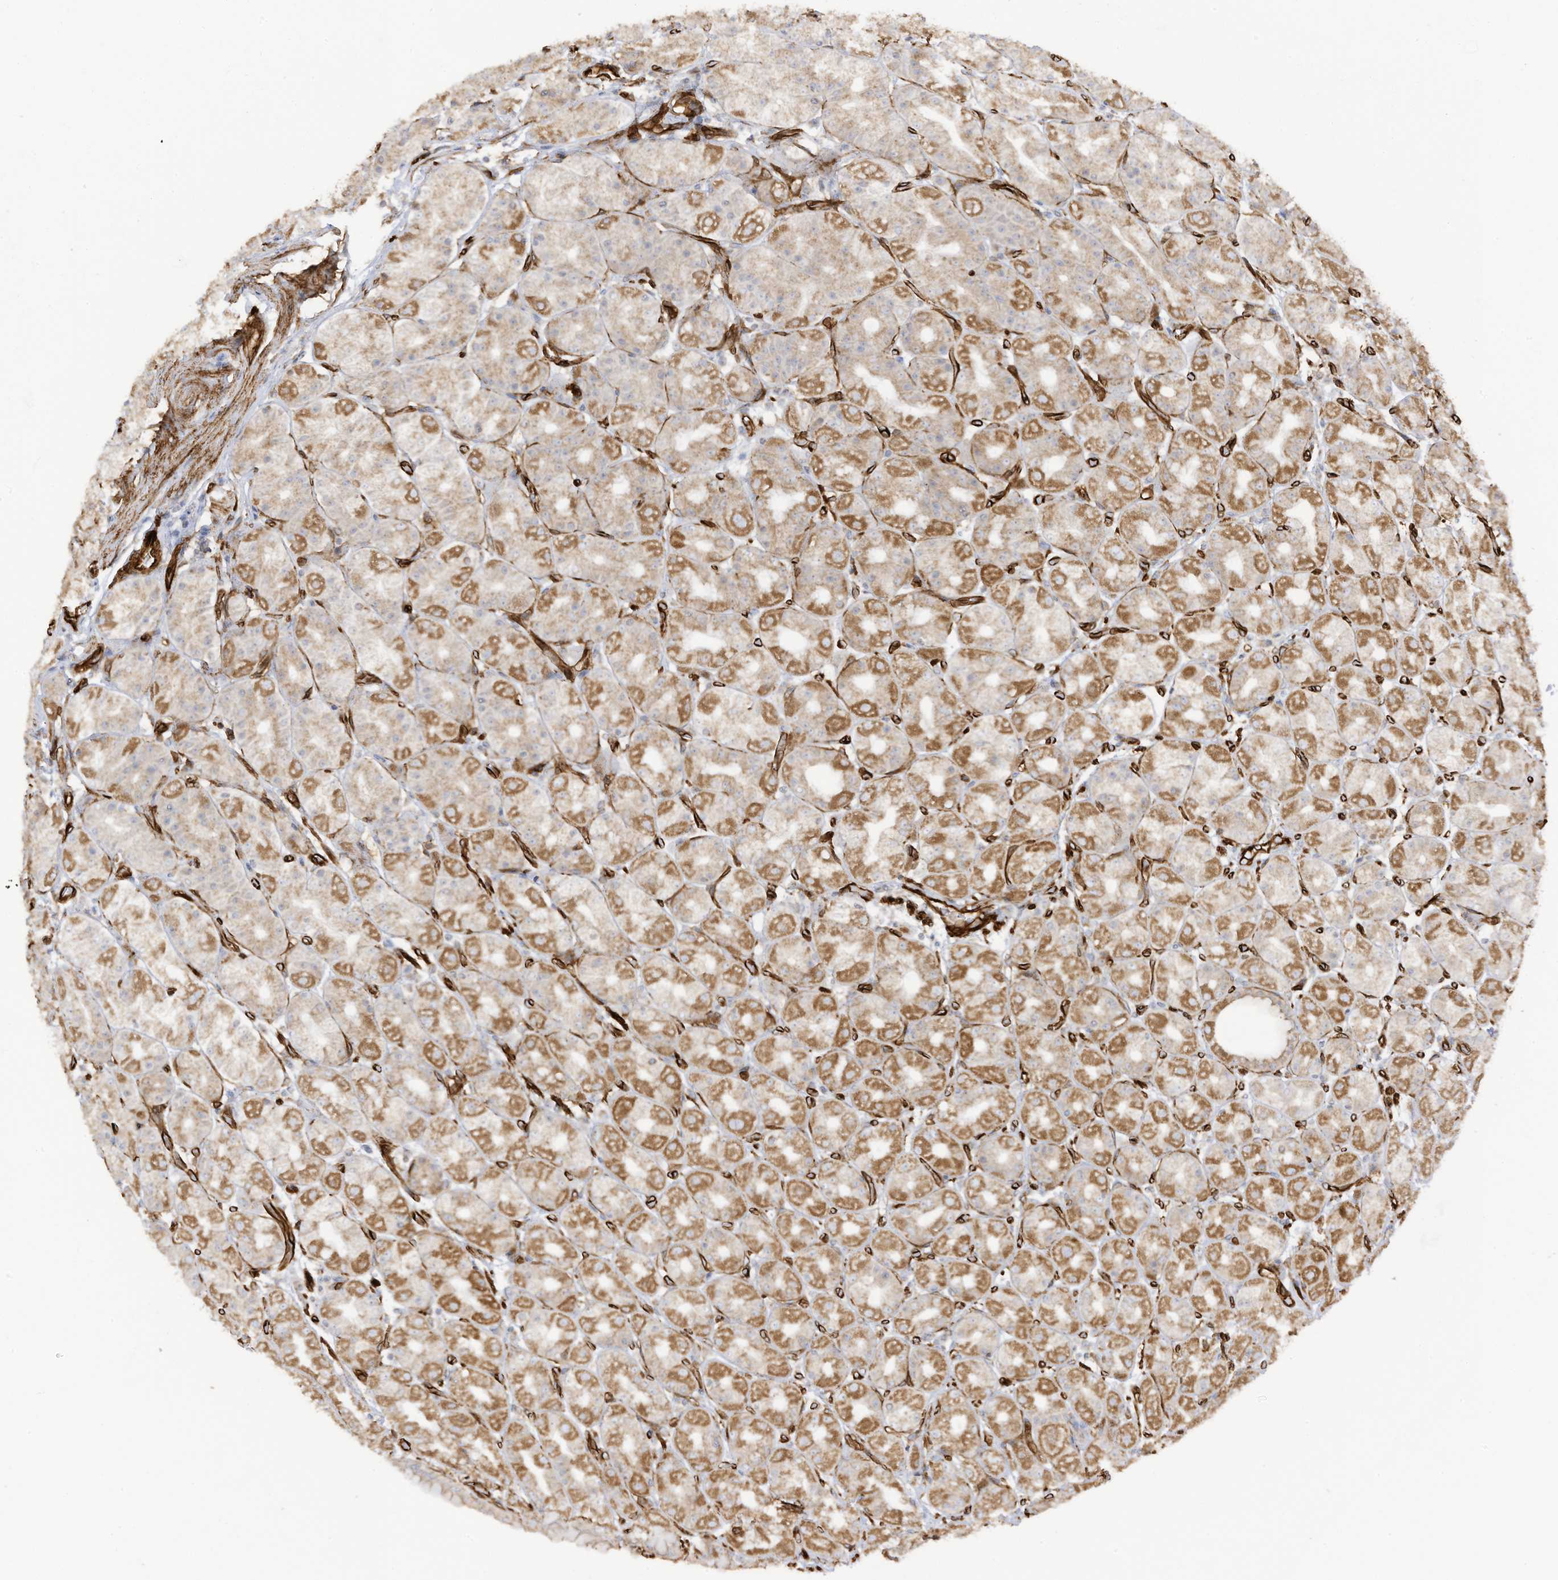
{"staining": {"intensity": "moderate", "quantity": ">75%", "location": "cytoplasmic/membranous"}, "tissue": "stomach", "cell_type": "Glandular cells", "image_type": "normal", "snomed": [{"axis": "morphology", "description": "Normal tissue, NOS"}, {"axis": "topography", "description": "Stomach, upper"}], "caption": "A histopathology image showing moderate cytoplasmic/membranous expression in about >75% of glandular cells in benign stomach, as visualized by brown immunohistochemical staining.", "gene": "ABCB7", "patient": {"sex": "male", "age": 68}}